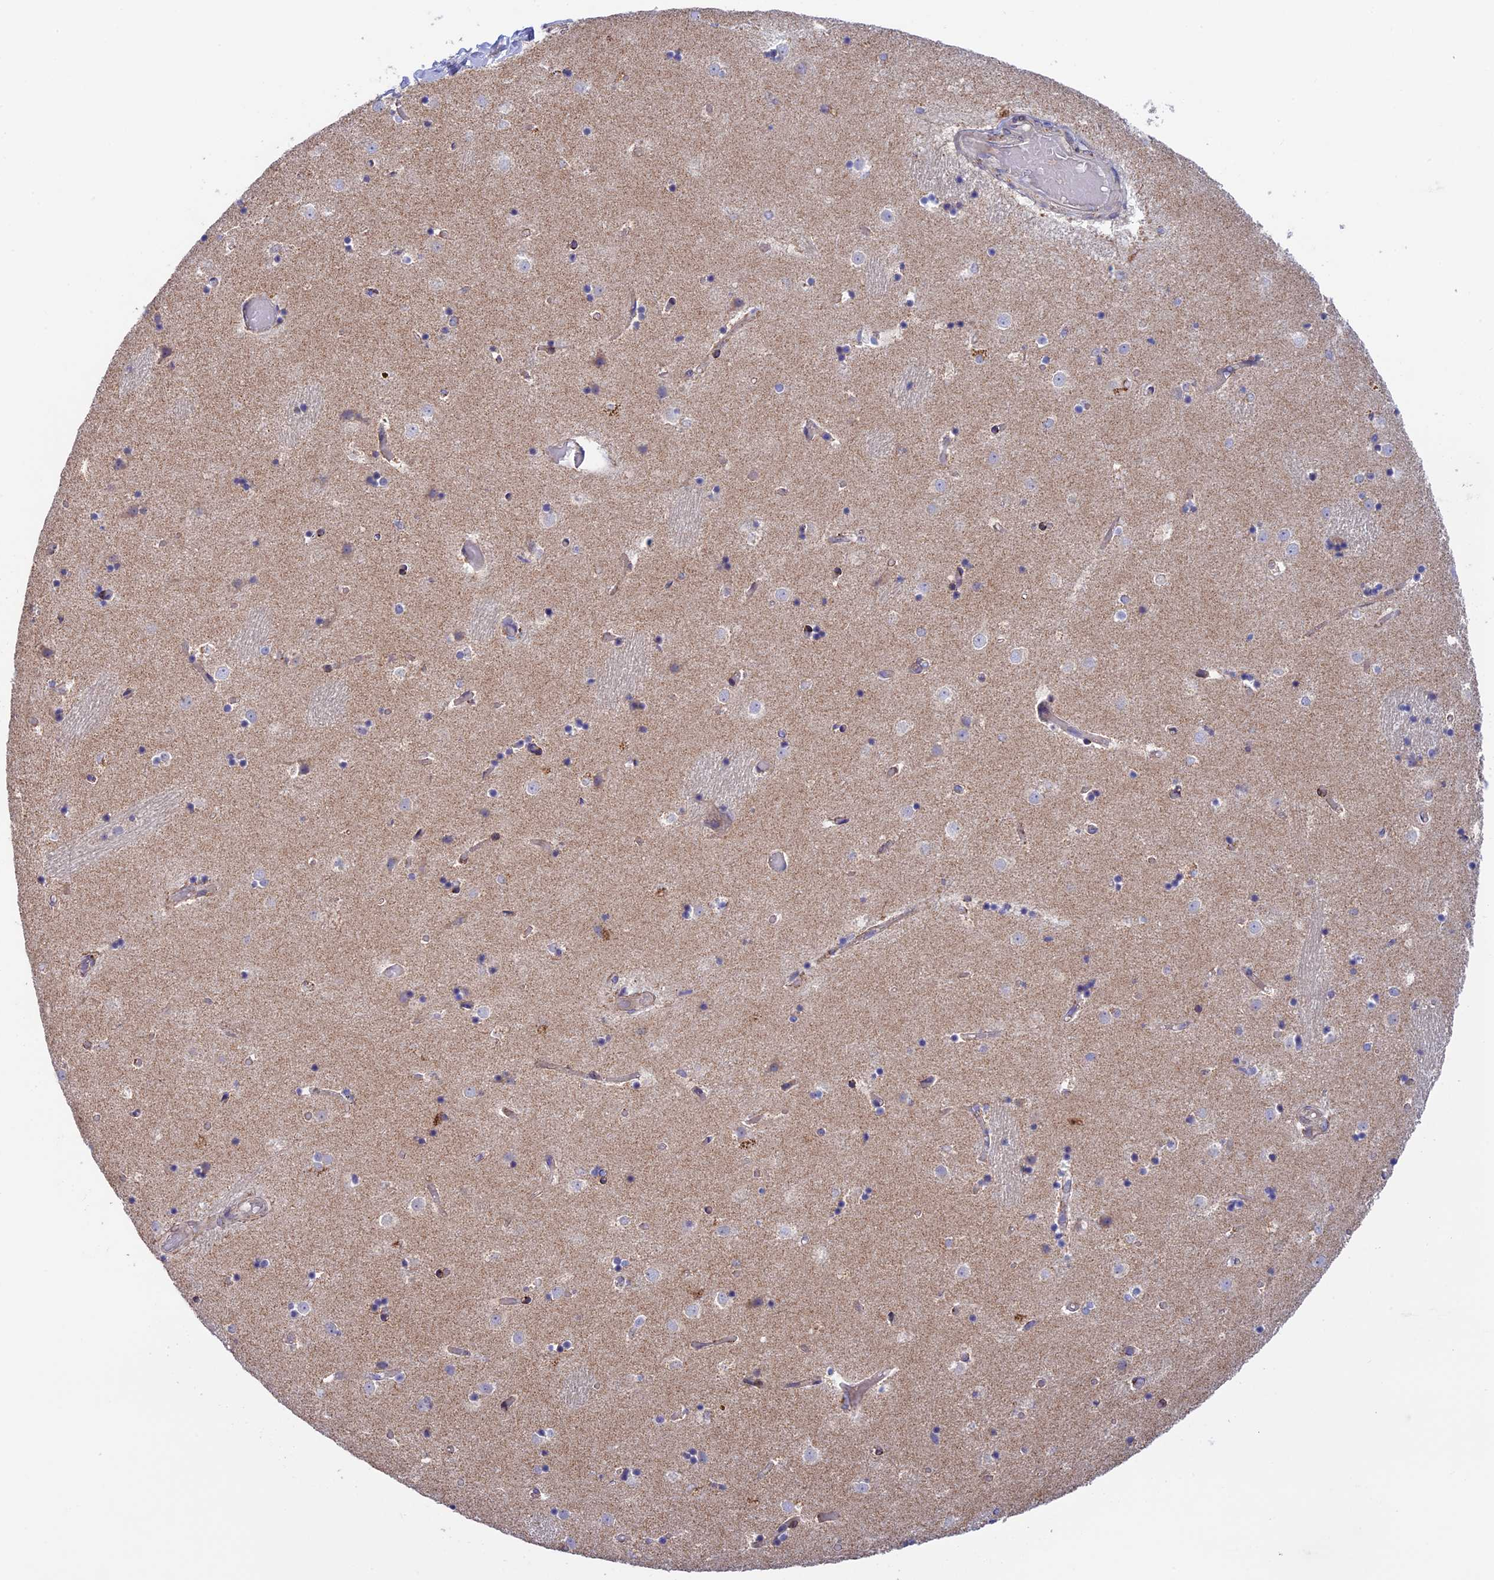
{"staining": {"intensity": "negative", "quantity": "none", "location": "none"}, "tissue": "caudate", "cell_type": "Glial cells", "image_type": "normal", "snomed": [{"axis": "morphology", "description": "Normal tissue, NOS"}, {"axis": "topography", "description": "Lateral ventricle wall"}], "caption": "Immunohistochemistry (IHC) micrograph of normal caudate: human caudate stained with DAB (3,3'-diaminobenzidine) displays no significant protein expression in glial cells. (DAB IHC visualized using brightfield microscopy, high magnification).", "gene": "ETFDH", "patient": {"sex": "female", "age": 52}}